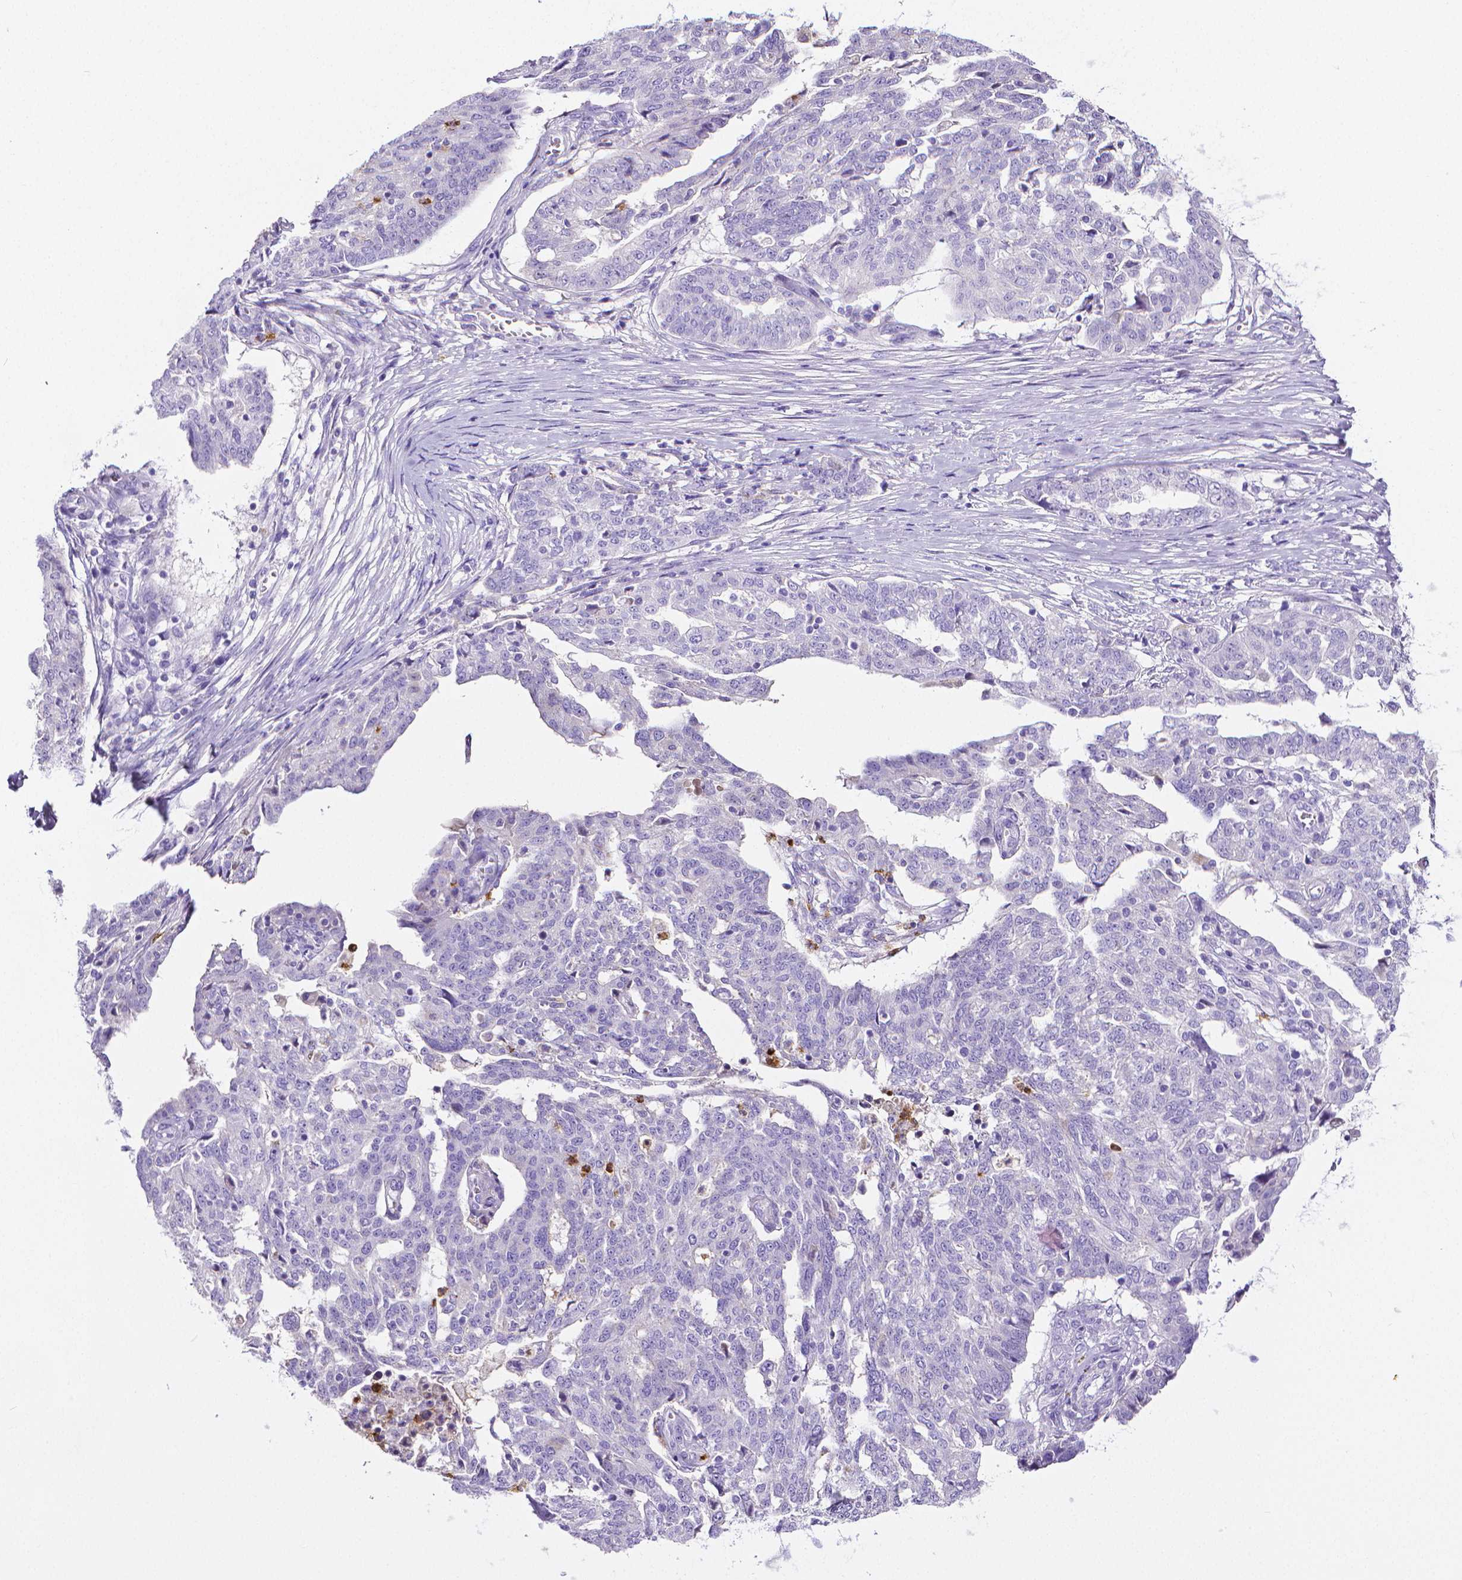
{"staining": {"intensity": "negative", "quantity": "none", "location": "none"}, "tissue": "ovarian cancer", "cell_type": "Tumor cells", "image_type": "cancer", "snomed": [{"axis": "morphology", "description": "Cystadenocarcinoma, serous, NOS"}, {"axis": "topography", "description": "Ovary"}], "caption": "DAB (3,3'-diaminobenzidine) immunohistochemical staining of ovarian serous cystadenocarcinoma displays no significant expression in tumor cells. Nuclei are stained in blue.", "gene": "MMP9", "patient": {"sex": "female", "age": 67}}